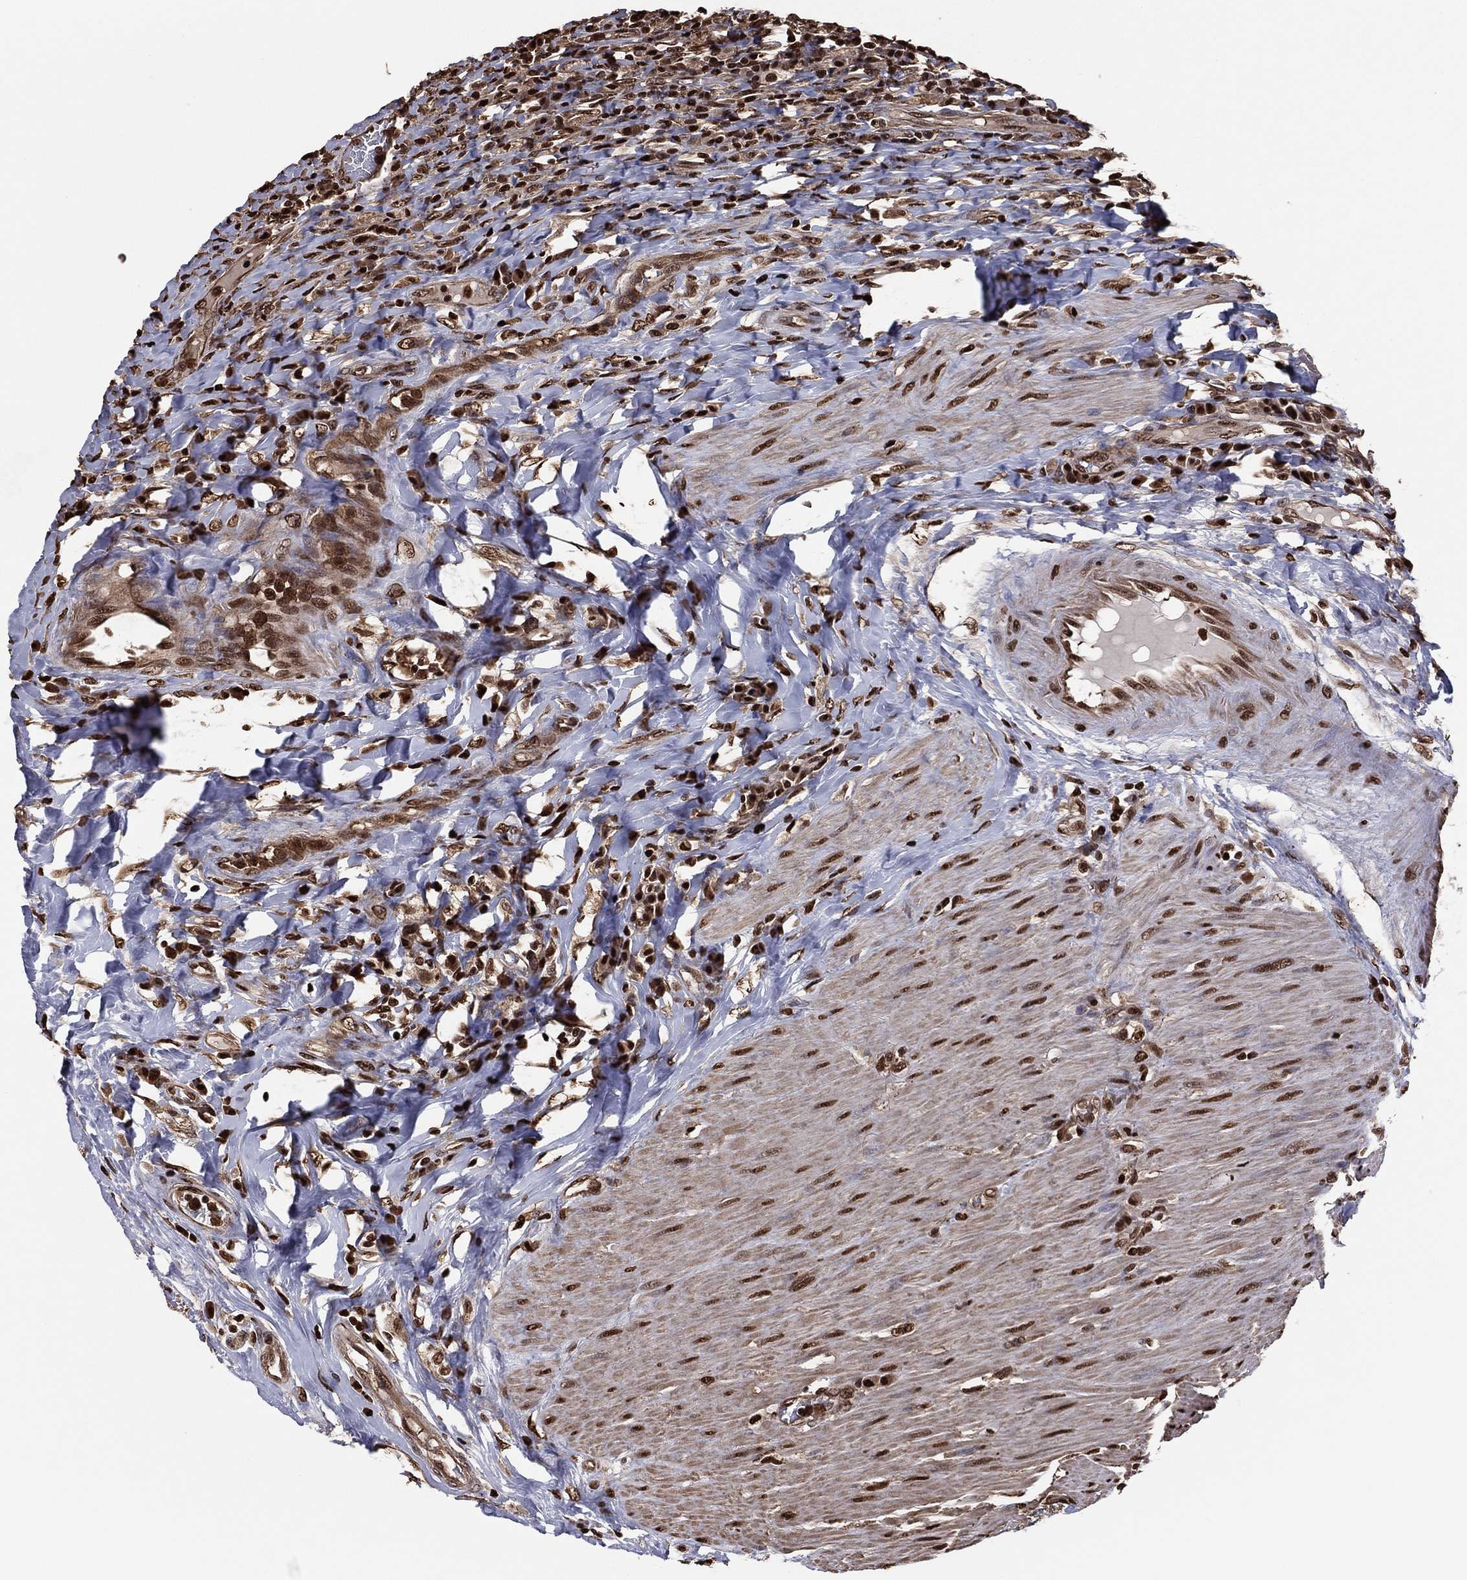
{"staining": {"intensity": "moderate", "quantity": "25%-75%", "location": "cytoplasmic/membranous,nuclear"}, "tissue": "colorectal cancer", "cell_type": "Tumor cells", "image_type": "cancer", "snomed": [{"axis": "morphology", "description": "Adenocarcinoma, NOS"}, {"axis": "topography", "description": "Colon"}], "caption": "This histopathology image shows immunohistochemistry staining of colorectal cancer (adenocarcinoma), with medium moderate cytoplasmic/membranous and nuclear expression in approximately 25%-75% of tumor cells.", "gene": "GAPDH", "patient": {"sex": "female", "age": 86}}